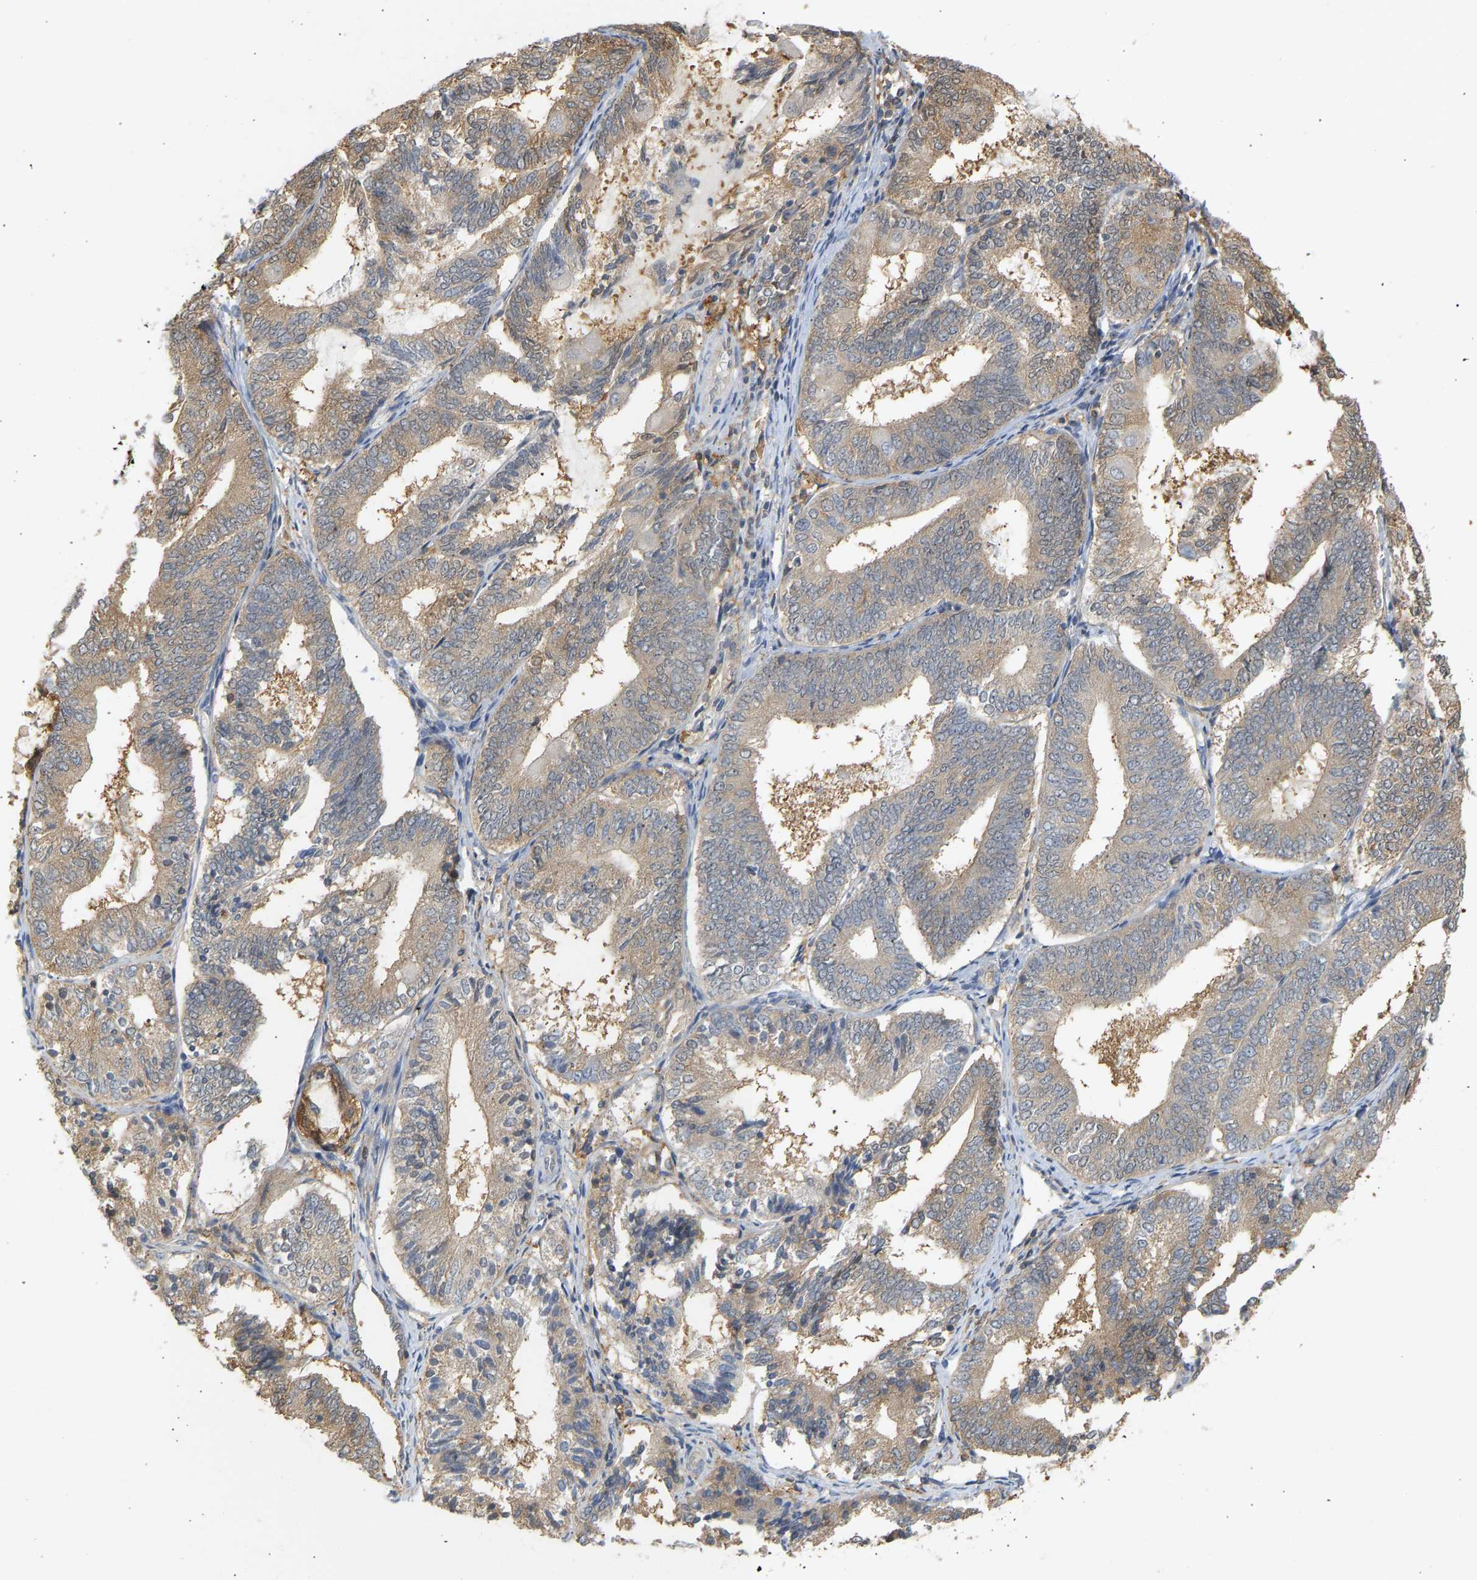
{"staining": {"intensity": "weak", "quantity": ">75%", "location": "cytoplasmic/membranous"}, "tissue": "endometrial cancer", "cell_type": "Tumor cells", "image_type": "cancer", "snomed": [{"axis": "morphology", "description": "Adenocarcinoma, NOS"}, {"axis": "topography", "description": "Endometrium"}], "caption": "Immunohistochemistry (IHC) (DAB) staining of human adenocarcinoma (endometrial) exhibits weak cytoplasmic/membranous protein positivity in approximately >75% of tumor cells.", "gene": "ENO1", "patient": {"sex": "female", "age": 81}}